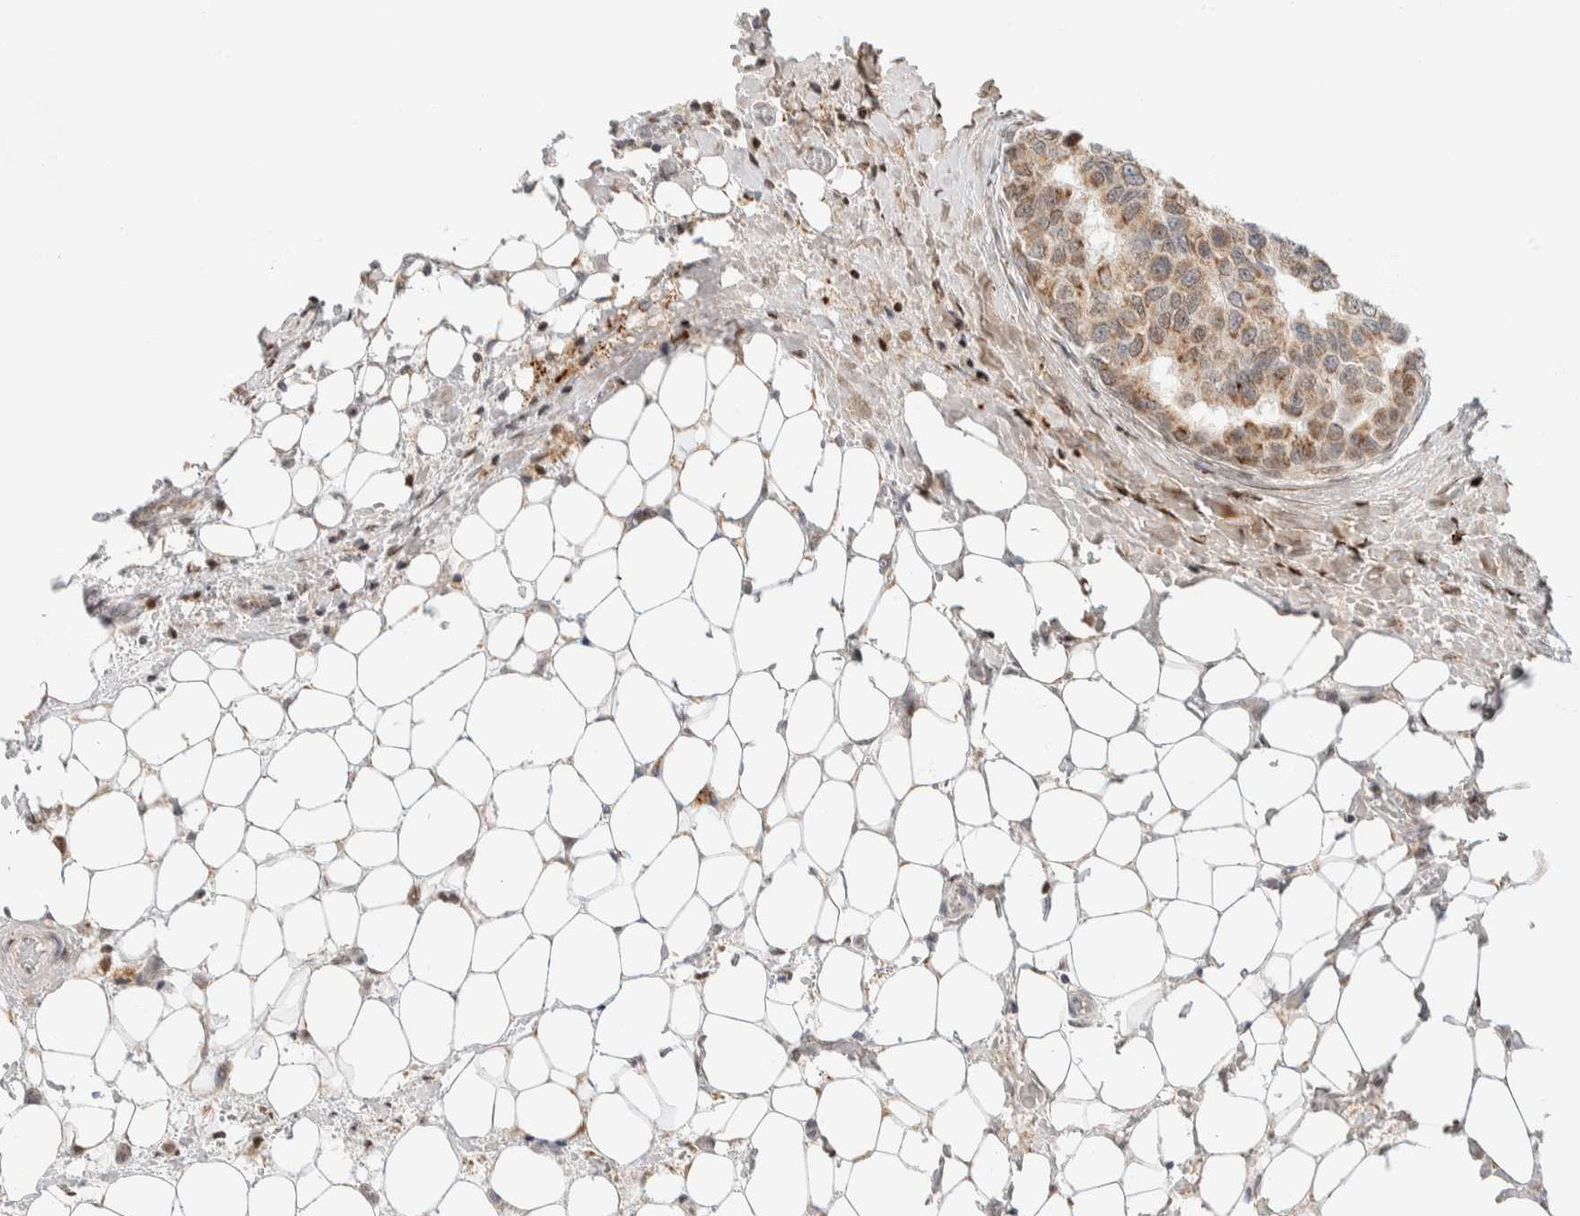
{"staining": {"intensity": "moderate", "quantity": ">75%", "location": "cytoplasmic/membranous"}, "tissue": "breast cancer", "cell_type": "Tumor cells", "image_type": "cancer", "snomed": [{"axis": "morphology", "description": "Normal tissue, NOS"}, {"axis": "morphology", "description": "Duct carcinoma"}, {"axis": "topography", "description": "Breast"}], "caption": "Tumor cells exhibit medium levels of moderate cytoplasmic/membranous staining in approximately >75% of cells in human breast cancer.", "gene": "TSPAN32", "patient": {"sex": "female", "age": 43}}